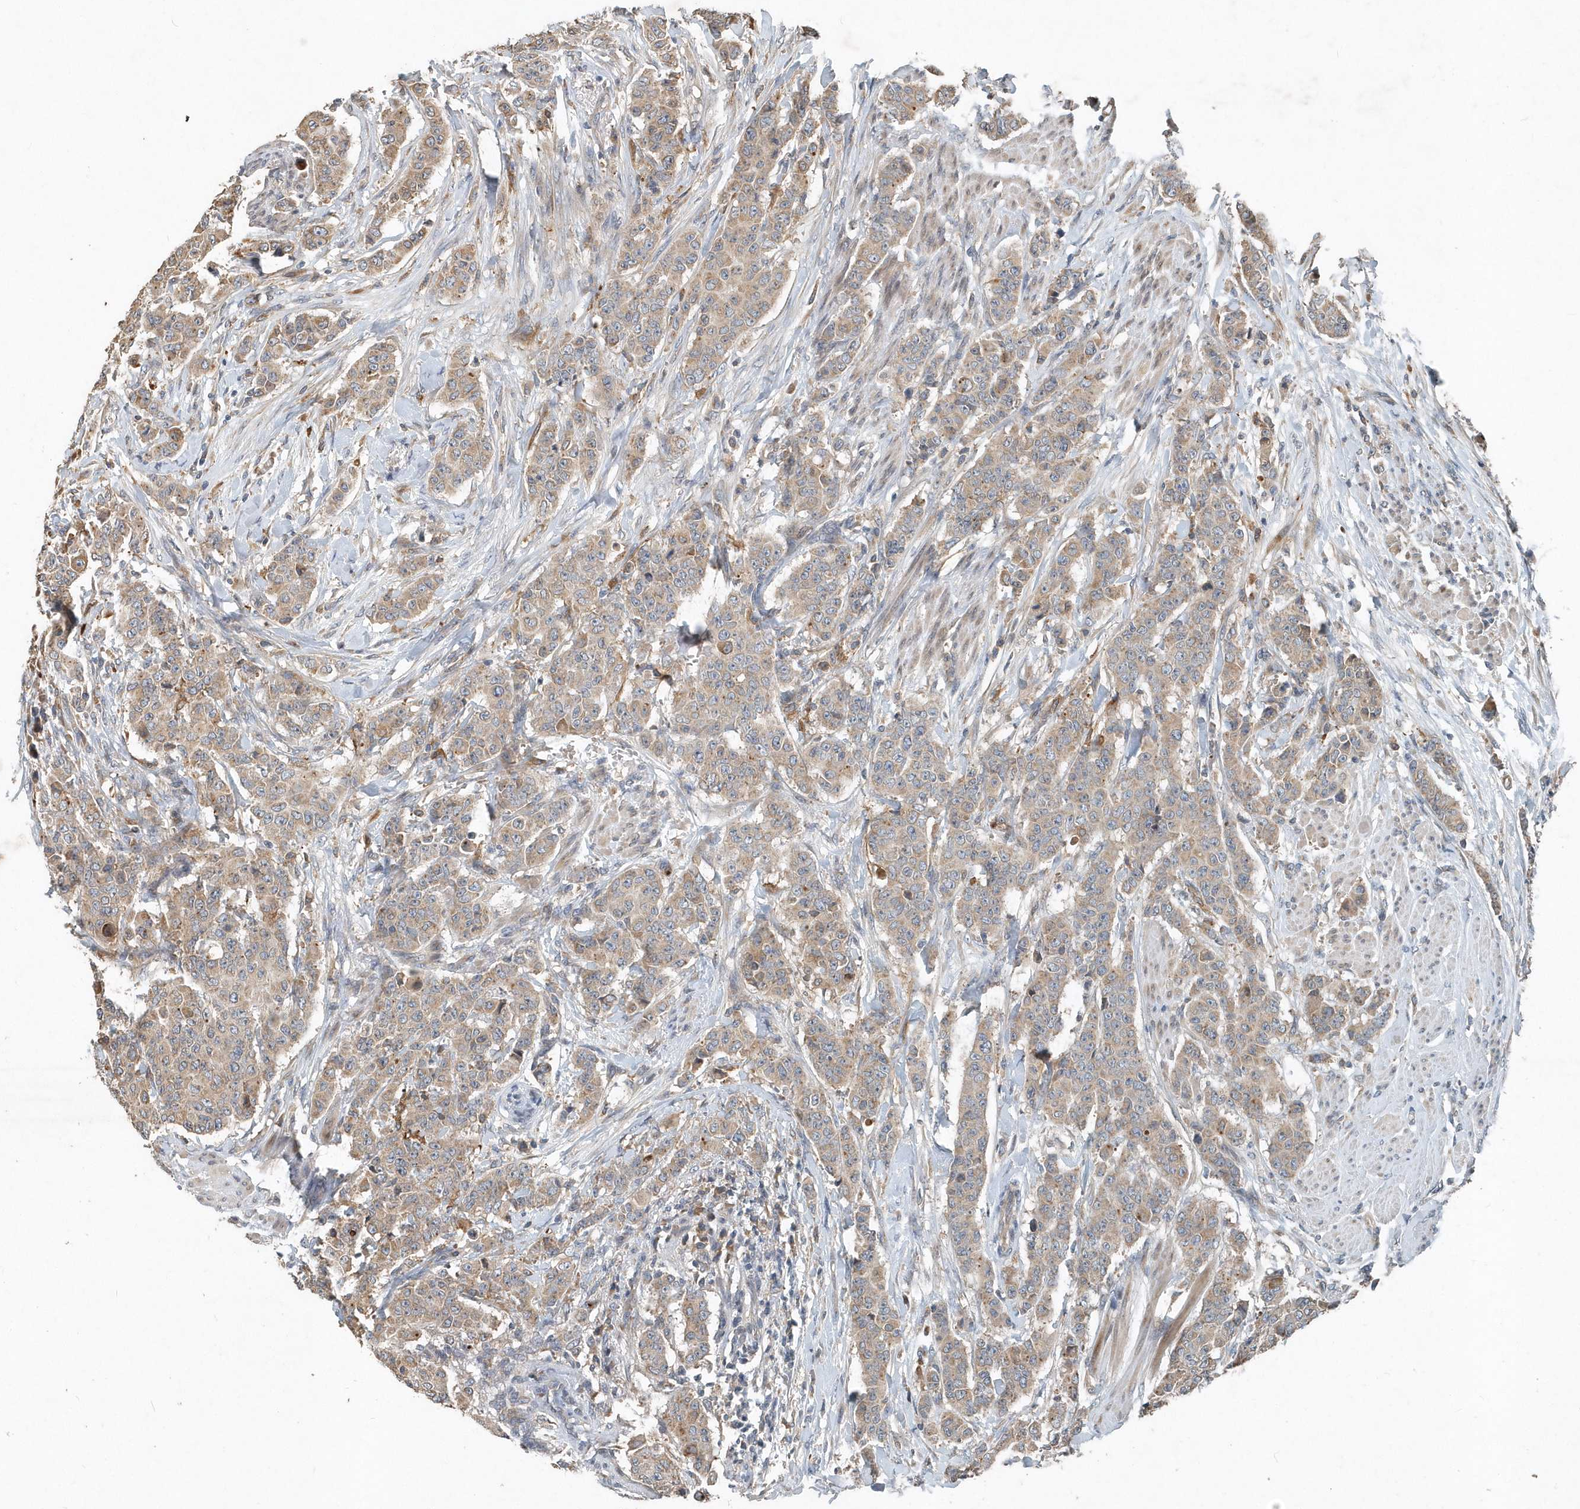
{"staining": {"intensity": "weak", "quantity": ">75%", "location": "cytoplasmic/membranous"}, "tissue": "breast cancer", "cell_type": "Tumor cells", "image_type": "cancer", "snomed": [{"axis": "morphology", "description": "Duct carcinoma"}, {"axis": "topography", "description": "Breast"}], "caption": "A brown stain labels weak cytoplasmic/membranous staining of a protein in human breast cancer tumor cells.", "gene": "SCFD2", "patient": {"sex": "female", "age": 40}}